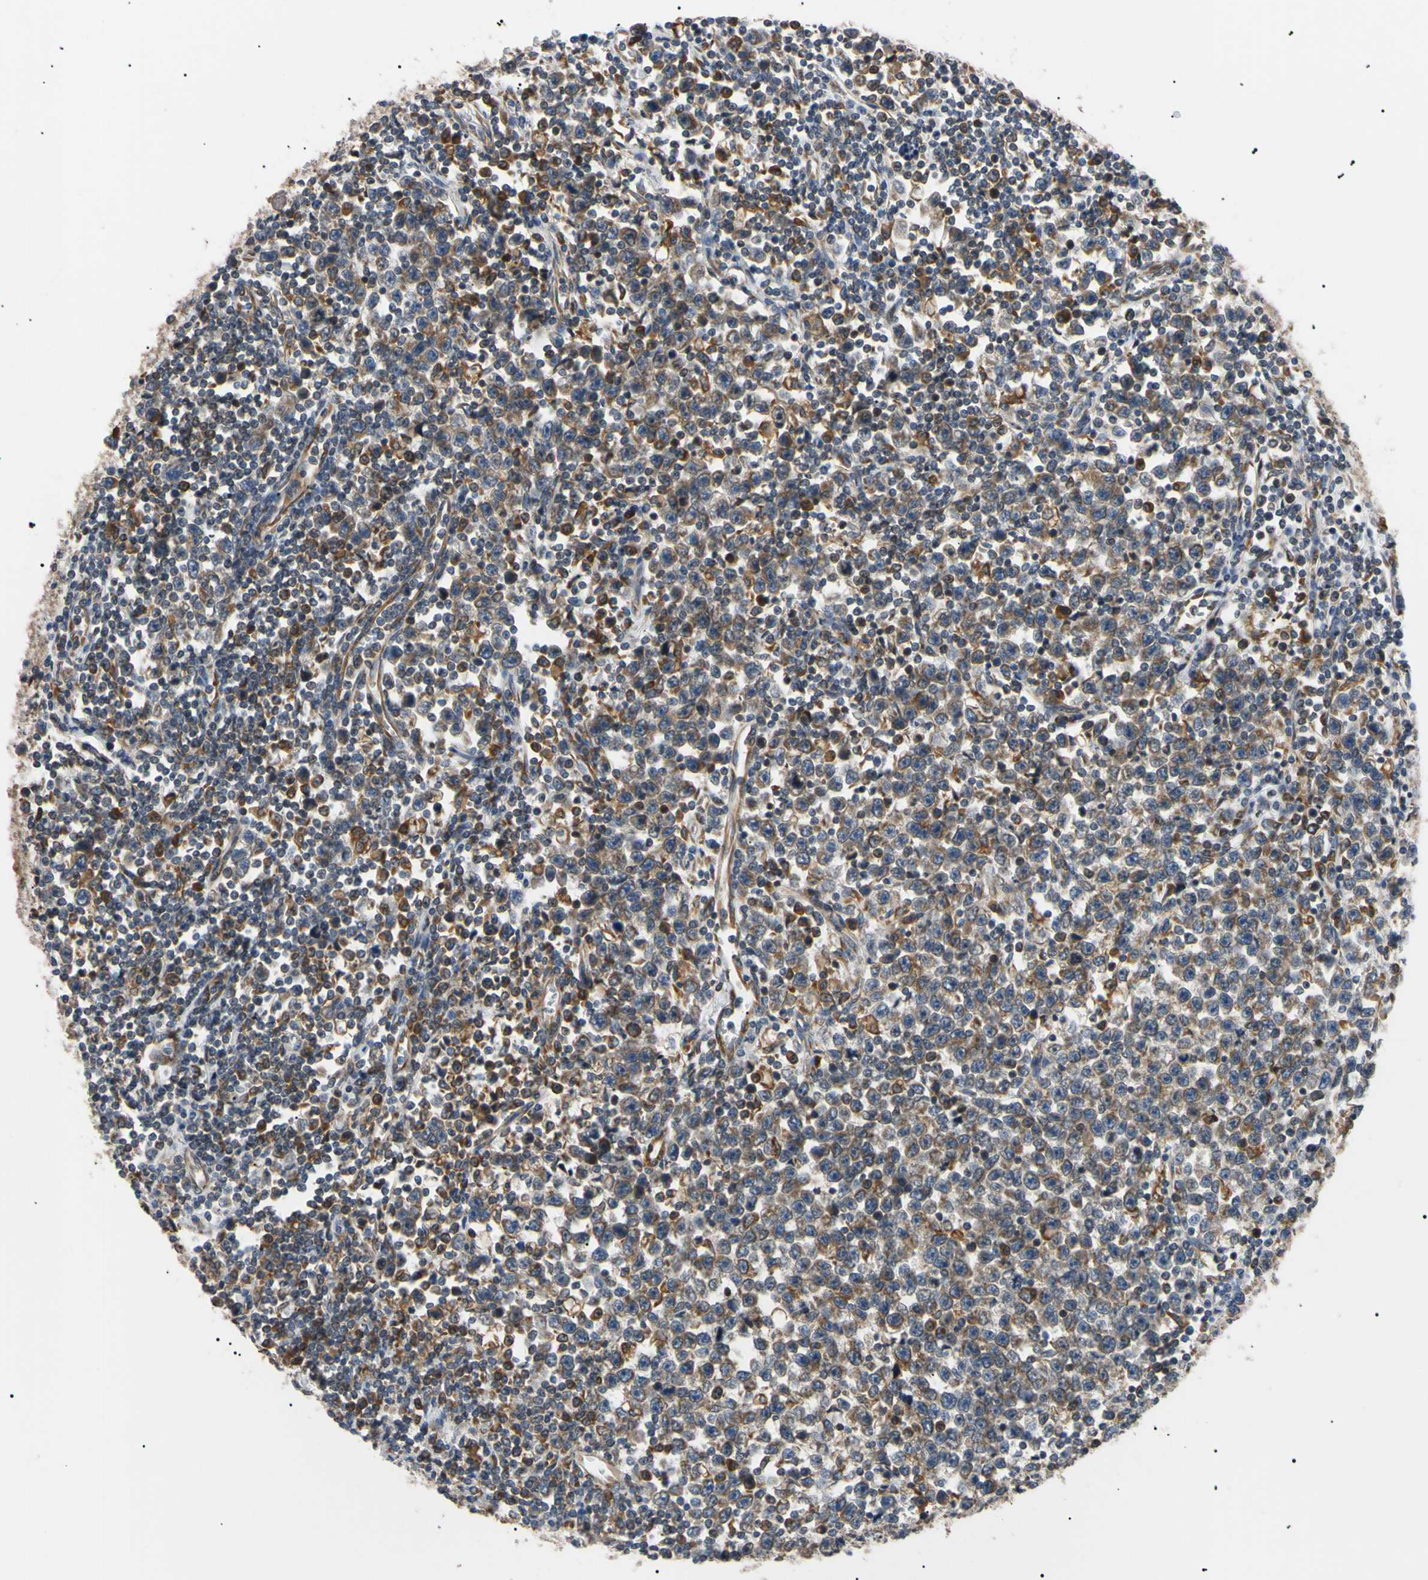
{"staining": {"intensity": "moderate", "quantity": "25%-75%", "location": "cytoplasmic/membranous"}, "tissue": "testis cancer", "cell_type": "Tumor cells", "image_type": "cancer", "snomed": [{"axis": "morphology", "description": "Seminoma, NOS"}, {"axis": "topography", "description": "Testis"}], "caption": "Testis cancer (seminoma) tissue shows moderate cytoplasmic/membranous expression in about 25%-75% of tumor cells, visualized by immunohistochemistry. The staining is performed using DAB (3,3'-diaminobenzidine) brown chromogen to label protein expression. The nuclei are counter-stained blue using hematoxylin.", "gene": "VAPA", "patient": {"sex": "male", "age": 43}}